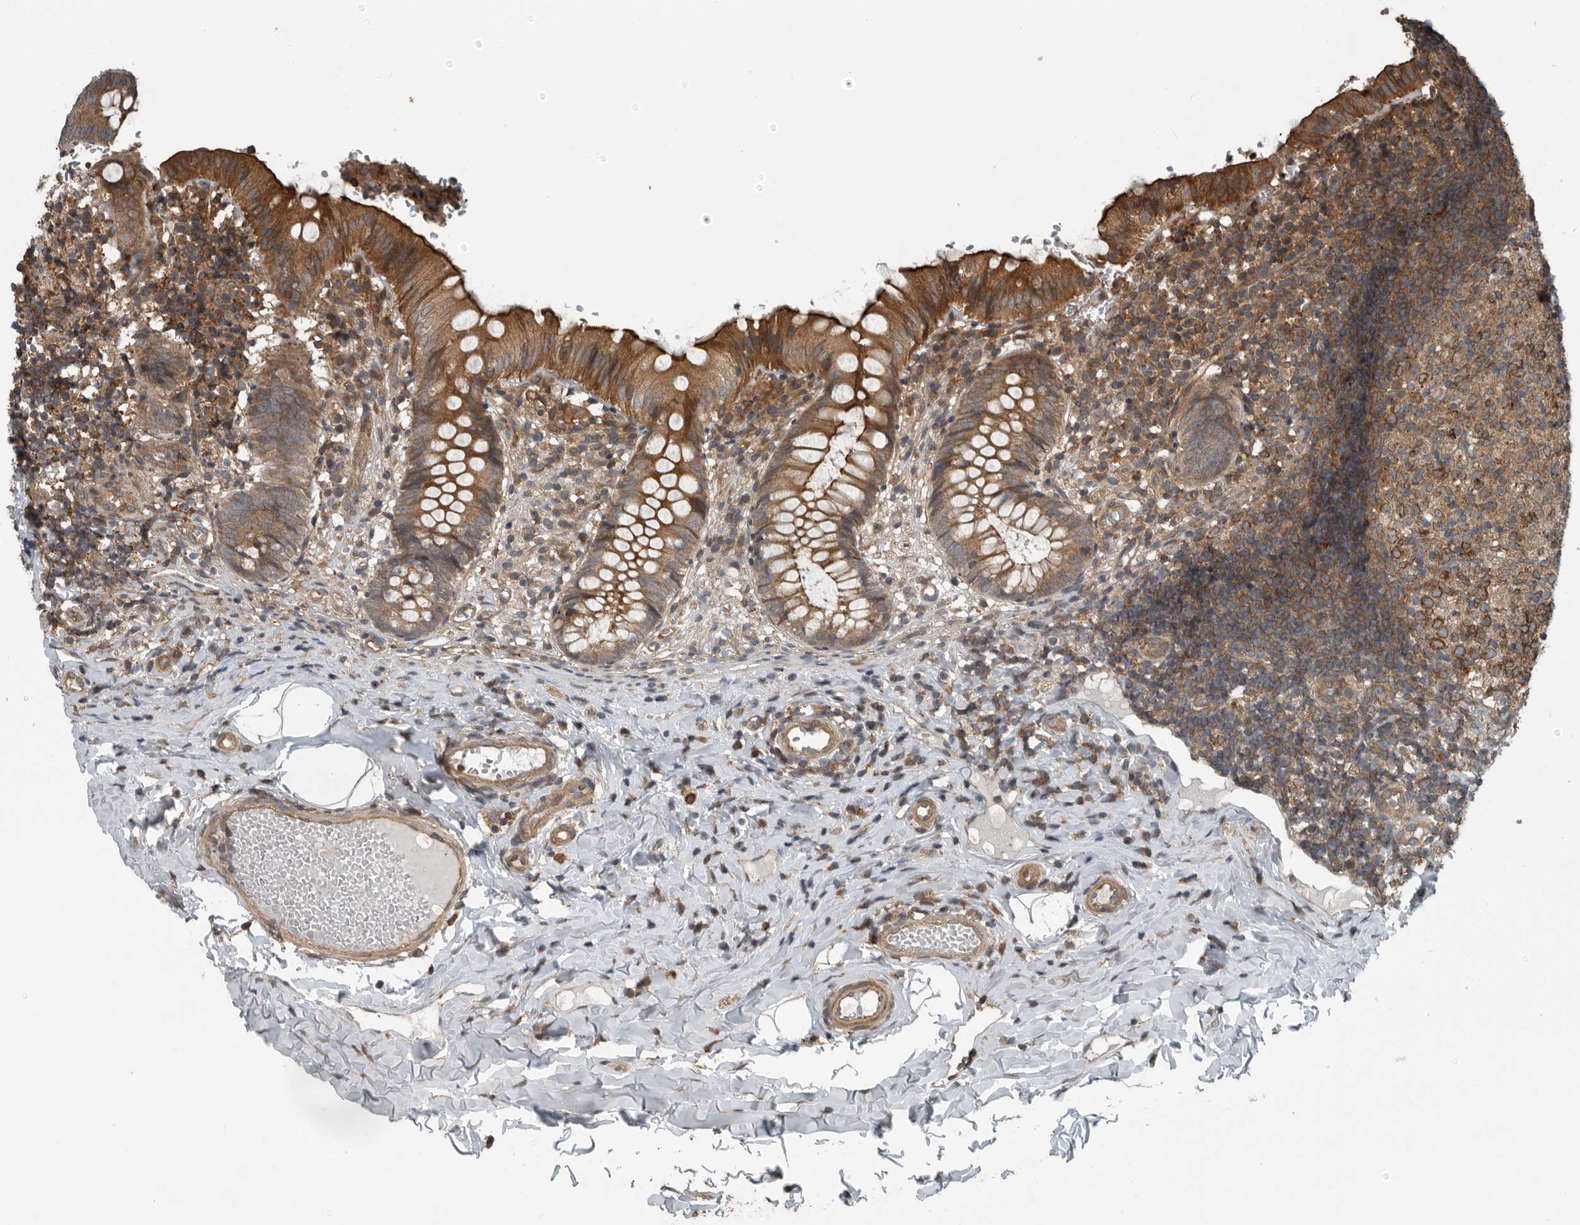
{"staining": {"intensity": "strong", "quantity": ">75%", "location": "cytoplasmic/membranous"}, "tissue": "appendix", "cell_type": "Glandular cells", "image_type": "normal", "snomed": [{"axis": "morphology", "description": "Normal tissue, NOS"}, {"axis": "topography", "description": "Appendix"}], "caption": "Immunohistochemistry (IHC) of benign appendix shows high levels of strong cytoplasmic/membranous staining in about >75% of glandular cells. (DAB = brown stain, brightfield microscopy at high magnification).", "gene": "AMFR", "patient": {"sex": "male", "age": 8}}